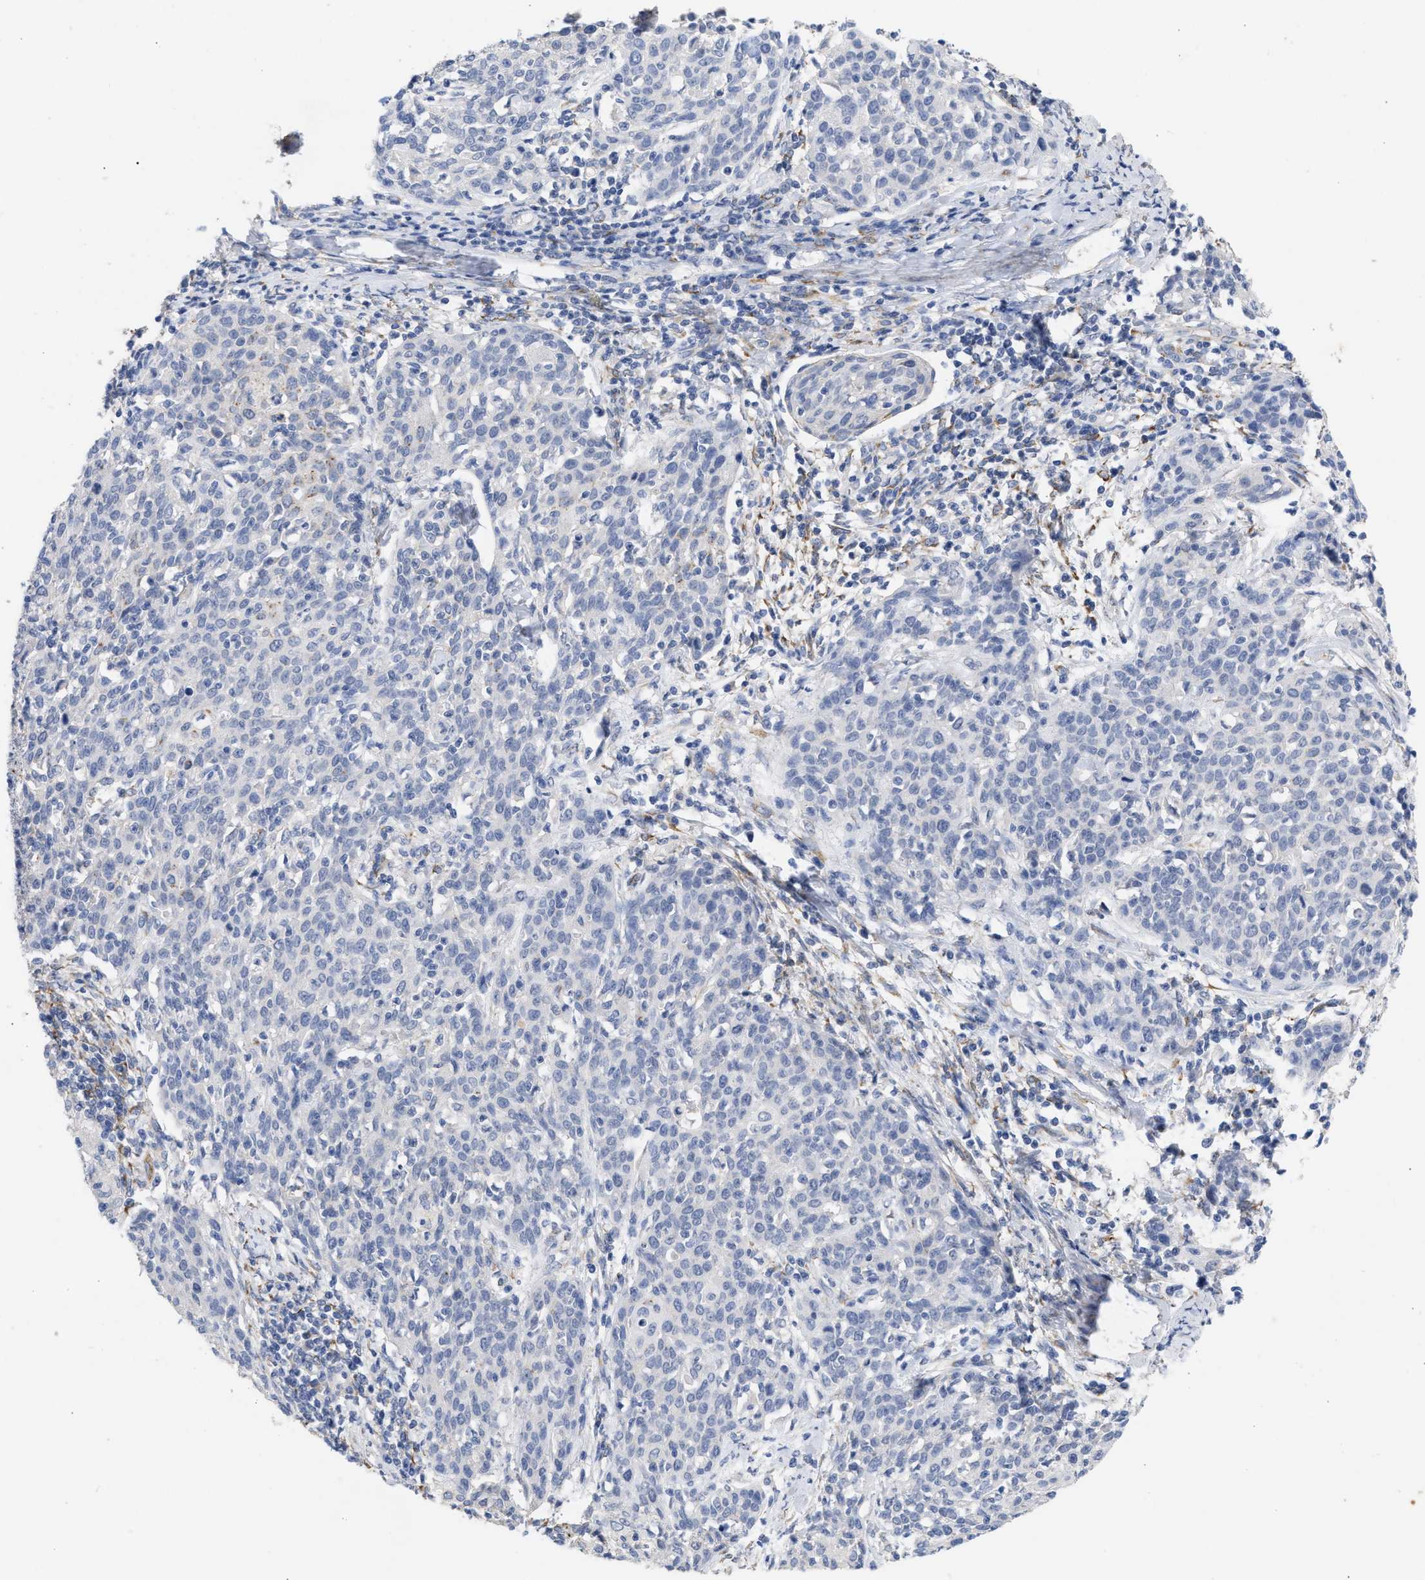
{"staining": {"intensity": "negative", "quantity": "none", "location": "none"}, "tissue": "cervical cancer", "cell_type": "Tumor cells", "image_type": "cancer", "snomed": [{"axis": "morphology", "description": "Squamous cell carcinoma, NOS"}, {"axis": "topography", "description": "Cervix"}], "caption": "DAB immunohistochemical staining of human cervical cancer (squamous cell carcinoma) exhibits no significant staining in tumor cells.", "gene": "SELENOM", "patient": {"sex": "female", "age": 38}}